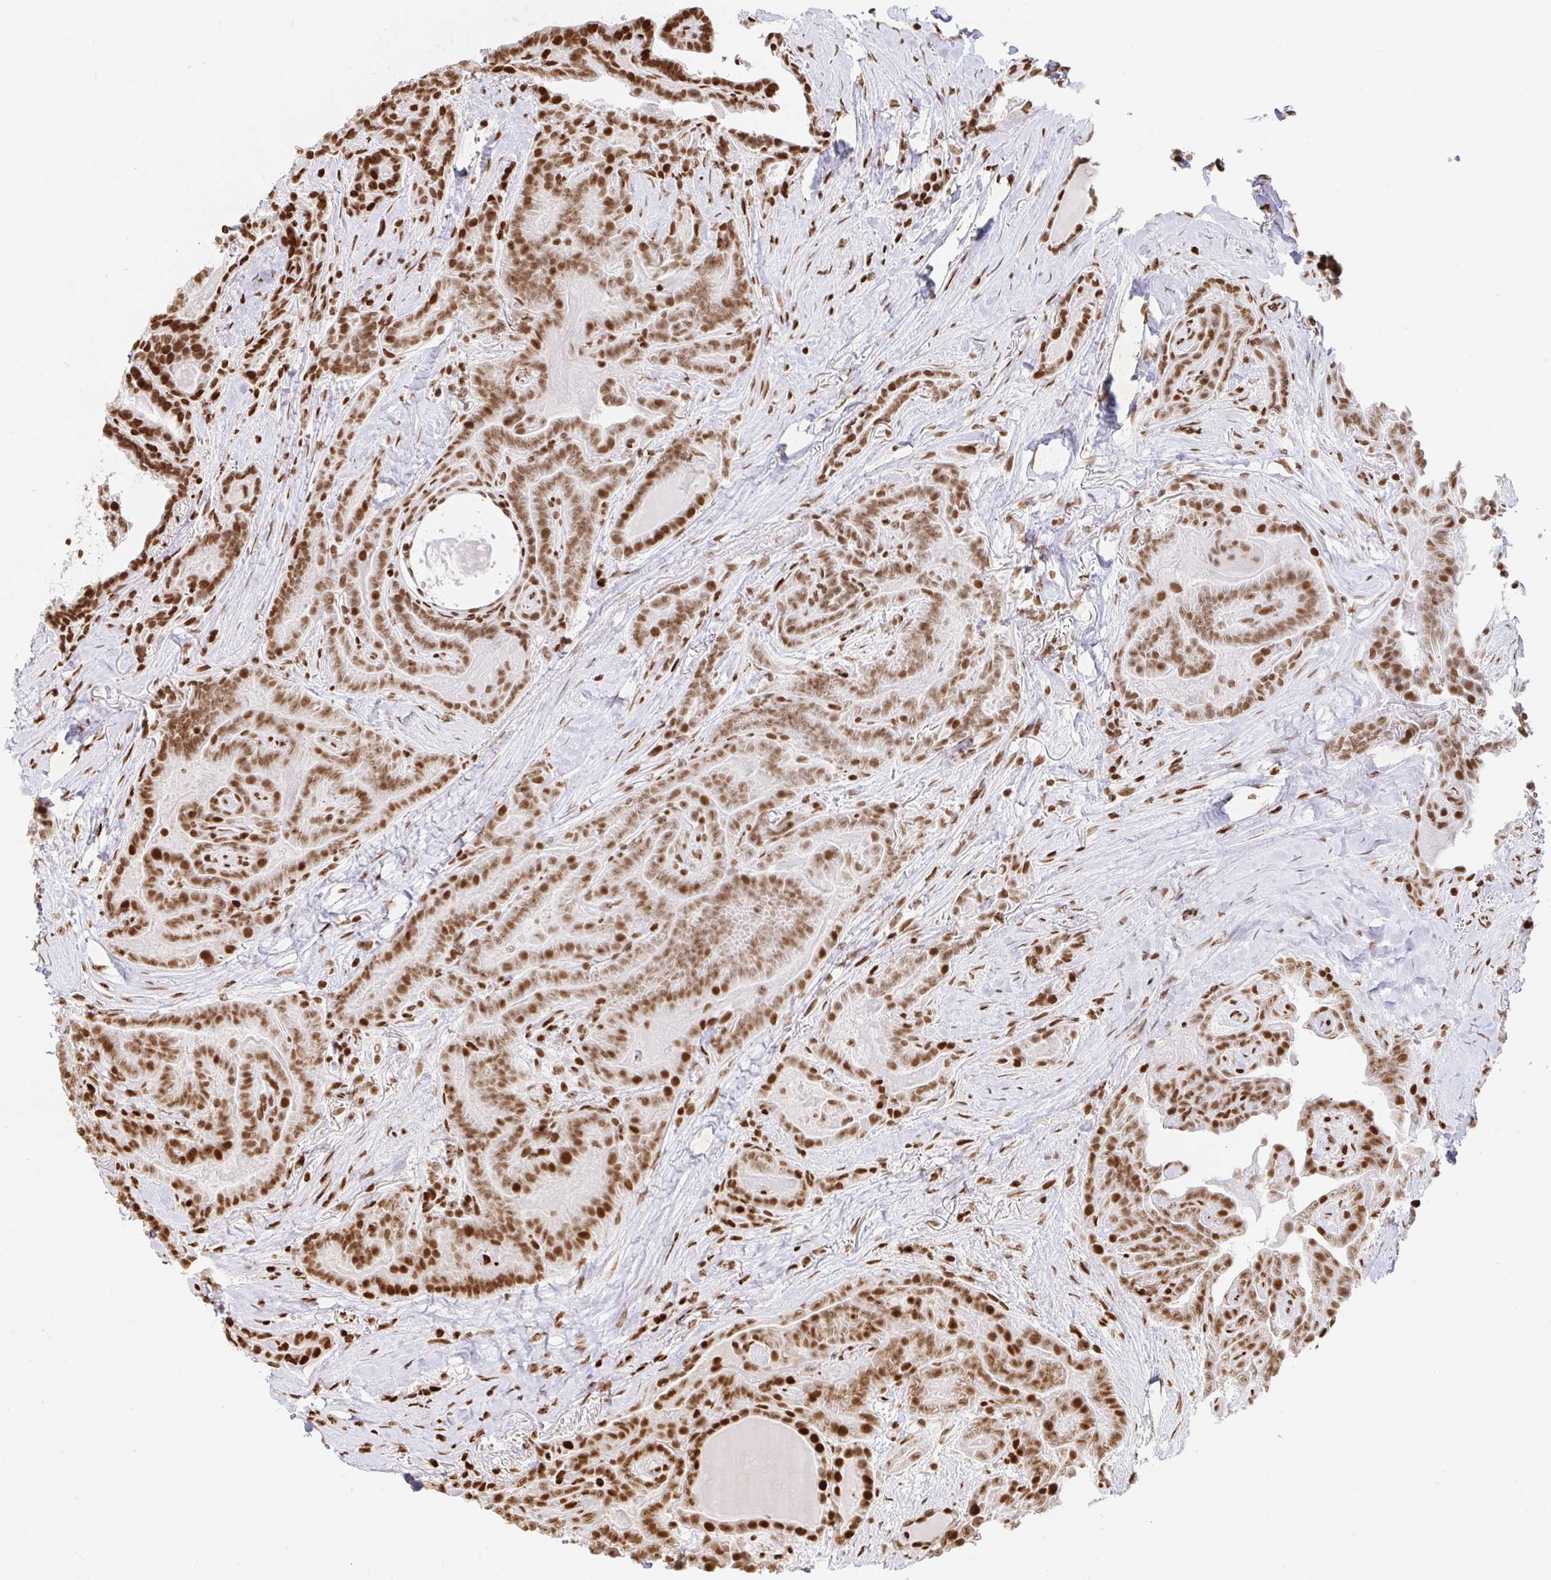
{"staining": {"intensity": "moderate", "quantity": ">75%", "location": "nuclear"}, "tissue": "thyroid cancer", "cell_type": "Tumor cells", "image_type": "cancer", "snomed": [{"axis": "morphology", "description": "Papillary adenocarcinoma, NOS"}, {"axis": "topography", "description": "Thyroid gland"}], "caption": "Tumor cells reveal medium levels of moderate nuclear staining in about >75% of cells in thyroid cancer (papillary adenocarcinoma). Nuclei are stained in blue.", "gene": "H2BC5", "patient": {"sex": "female", "age": 61}}